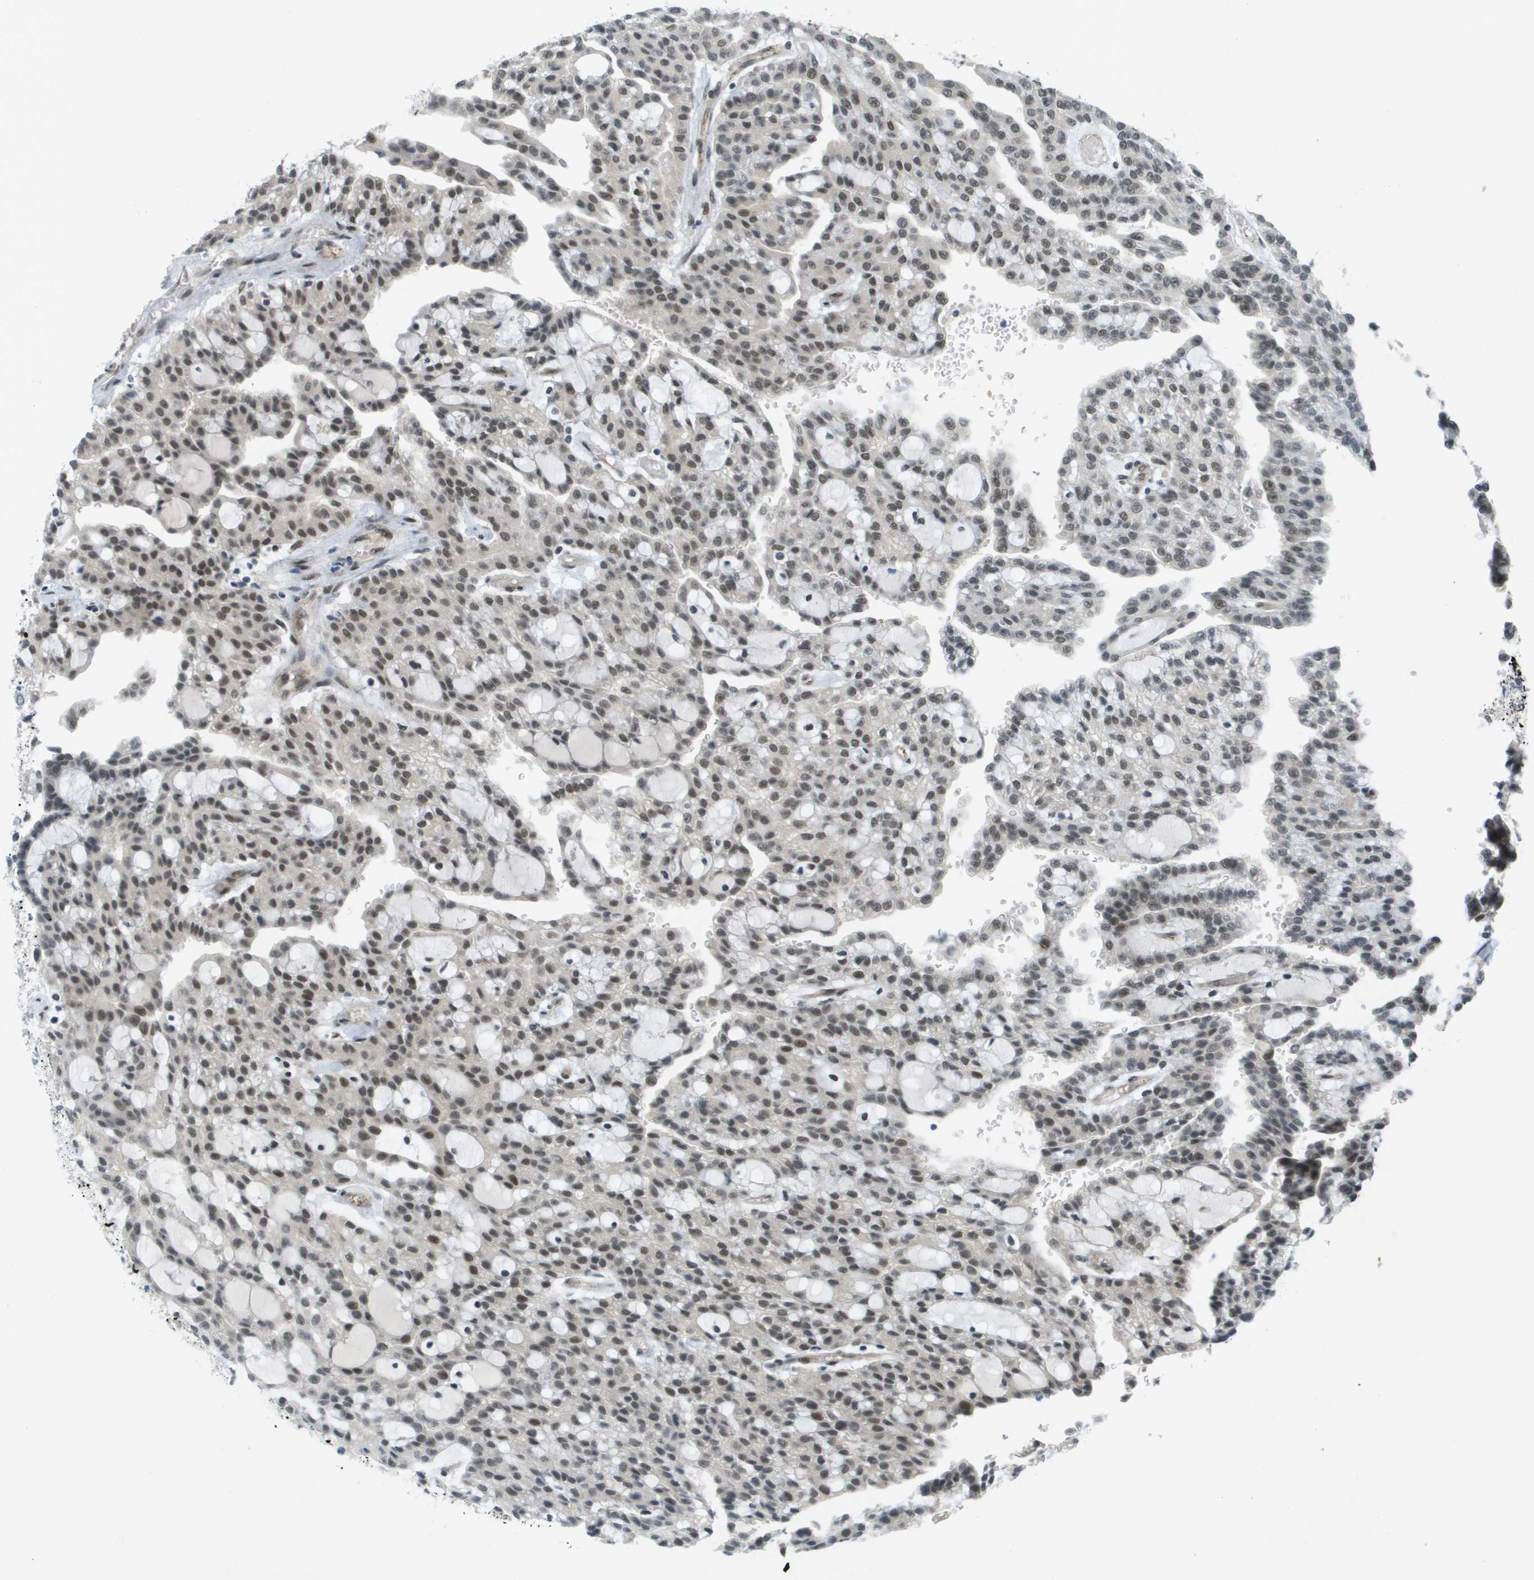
{"staining": {"intensity": "moderate", "quantity": ">75%", "location": "nuclear"}, "tissue": "renal cancer", "cell_type": "Tumor cells", "image_type": "cancer", "snomed": [{"axis": "morphology", "description": "Adenocarcinoma, NOS"}, {"axis": "topography", "description": "Kidney"}], "caption": "High-power microscopy captured an immunohistochemistry (IHC) photomicrograph of renal cancer (adenocarcinoma), revealing moderate nuclear expression in about >75% of tumor cells. Using DAB (3,3'-diaminobenzidine) (brown) and hematoxylin (blue) stains, captured at high magnification using brightfield microscopy.", "gene": "ARID1B", "patient": {"sex": "male", "age": 63}}